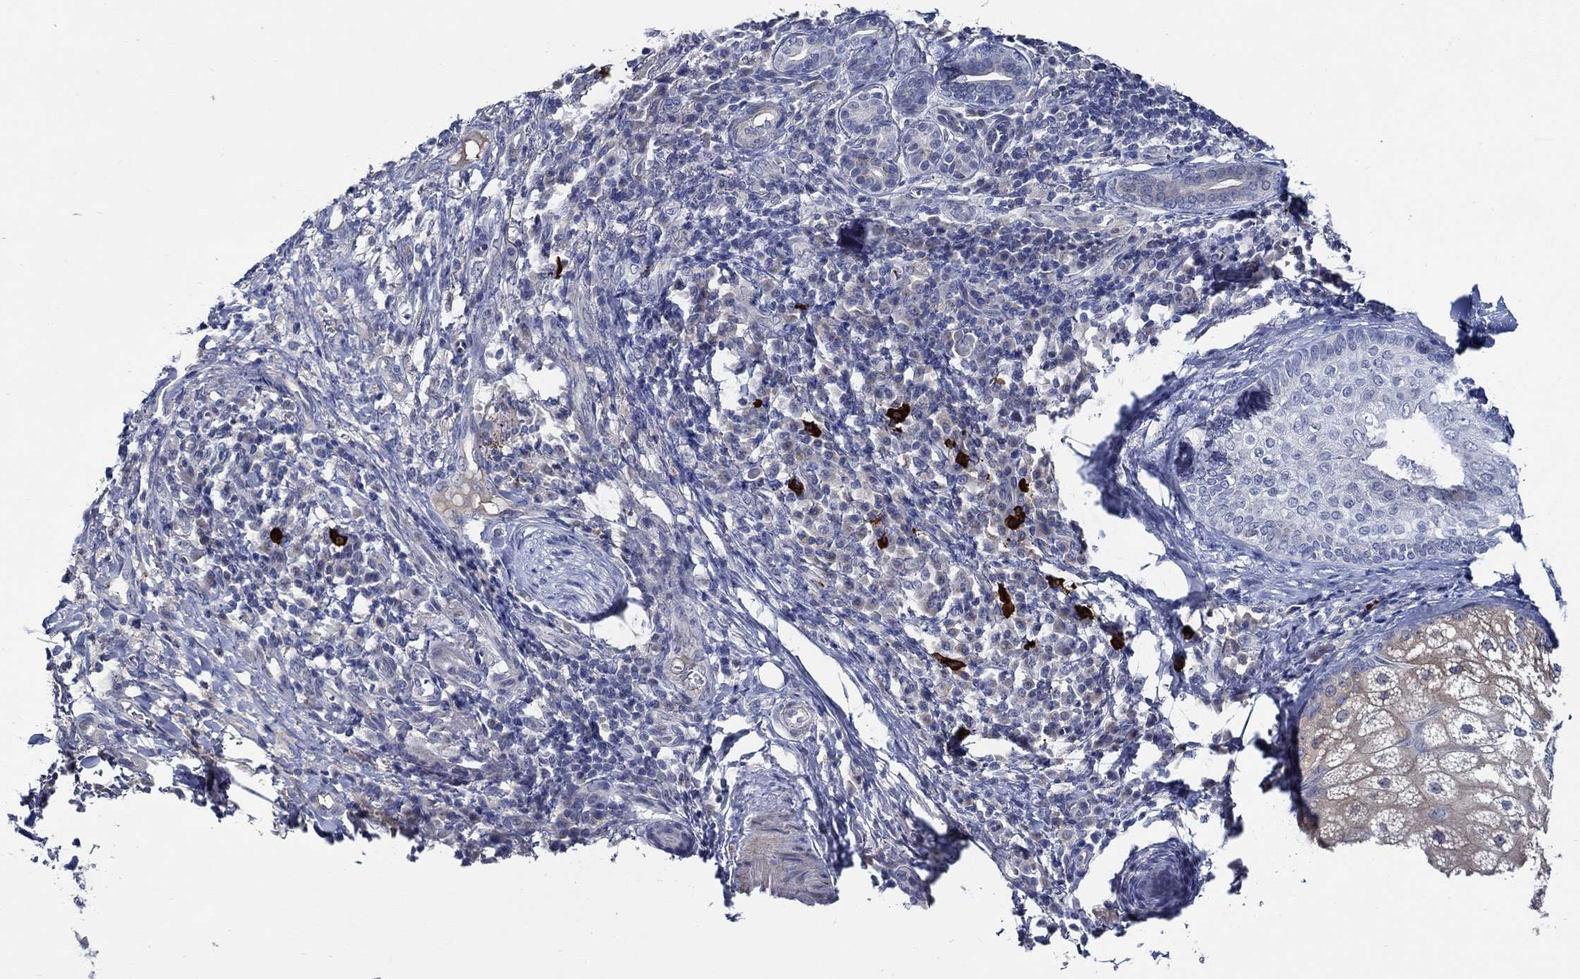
{"staining": {"intensity": "negative", "quantity": "none", "location": "none"}, "tissue": "skin cancer", "cell_type": "Tumor cells", "image_type": "cancer", "snomed": [{"axis": "morphology", "description": "Basal cell carcinoma"}, {"axis": "topography", "description": "Skin"}], "caption": "IHC of skin basal cell carcinoma exhibits no expression in tumor cells.", "gene": "ALOX12", "patient": {"sex": "female", "age": 69}}